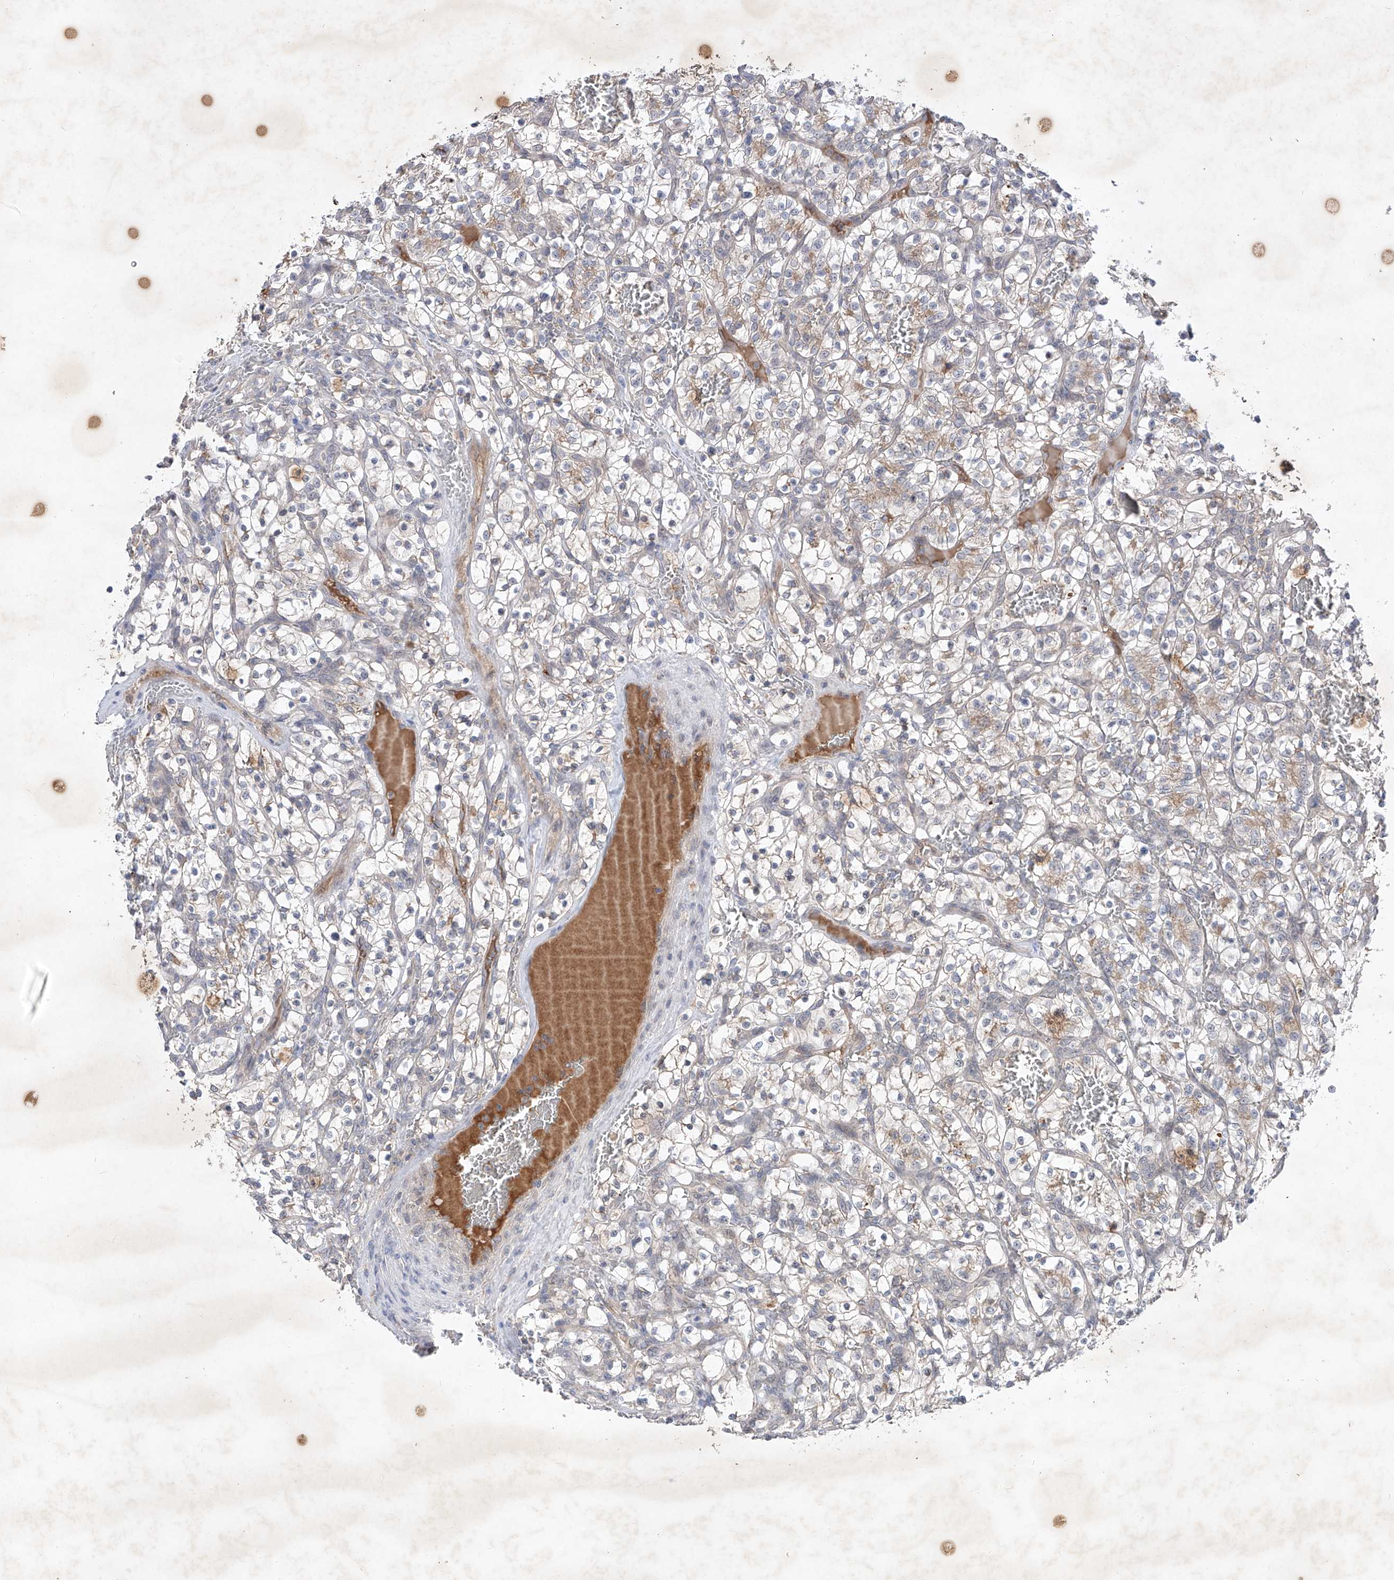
{"staining": {"intensity": "weak", "quantity": "<25%", "location": "cytoplasmic/membranous"}, "tissue": "renal cancer", "cell_type": "Tumor cells", "image_type": "cancer", "snomed": [{"axis": "morphology", "description": "Adenocarcinoma, NOS"}, {"axis": "topography", "description": "Kidney"}], "caption": "High magnification brightfield microscopy of adenocarcinoma (renal) stained with DAB (brown) and counterstained with hematoxylin (blue): tumor cells show no significant positivity. (IHC, brightfield microscopy, high magnification).", "gene": "FAM135A", "patient": {"sex": "female", "age": 57}}